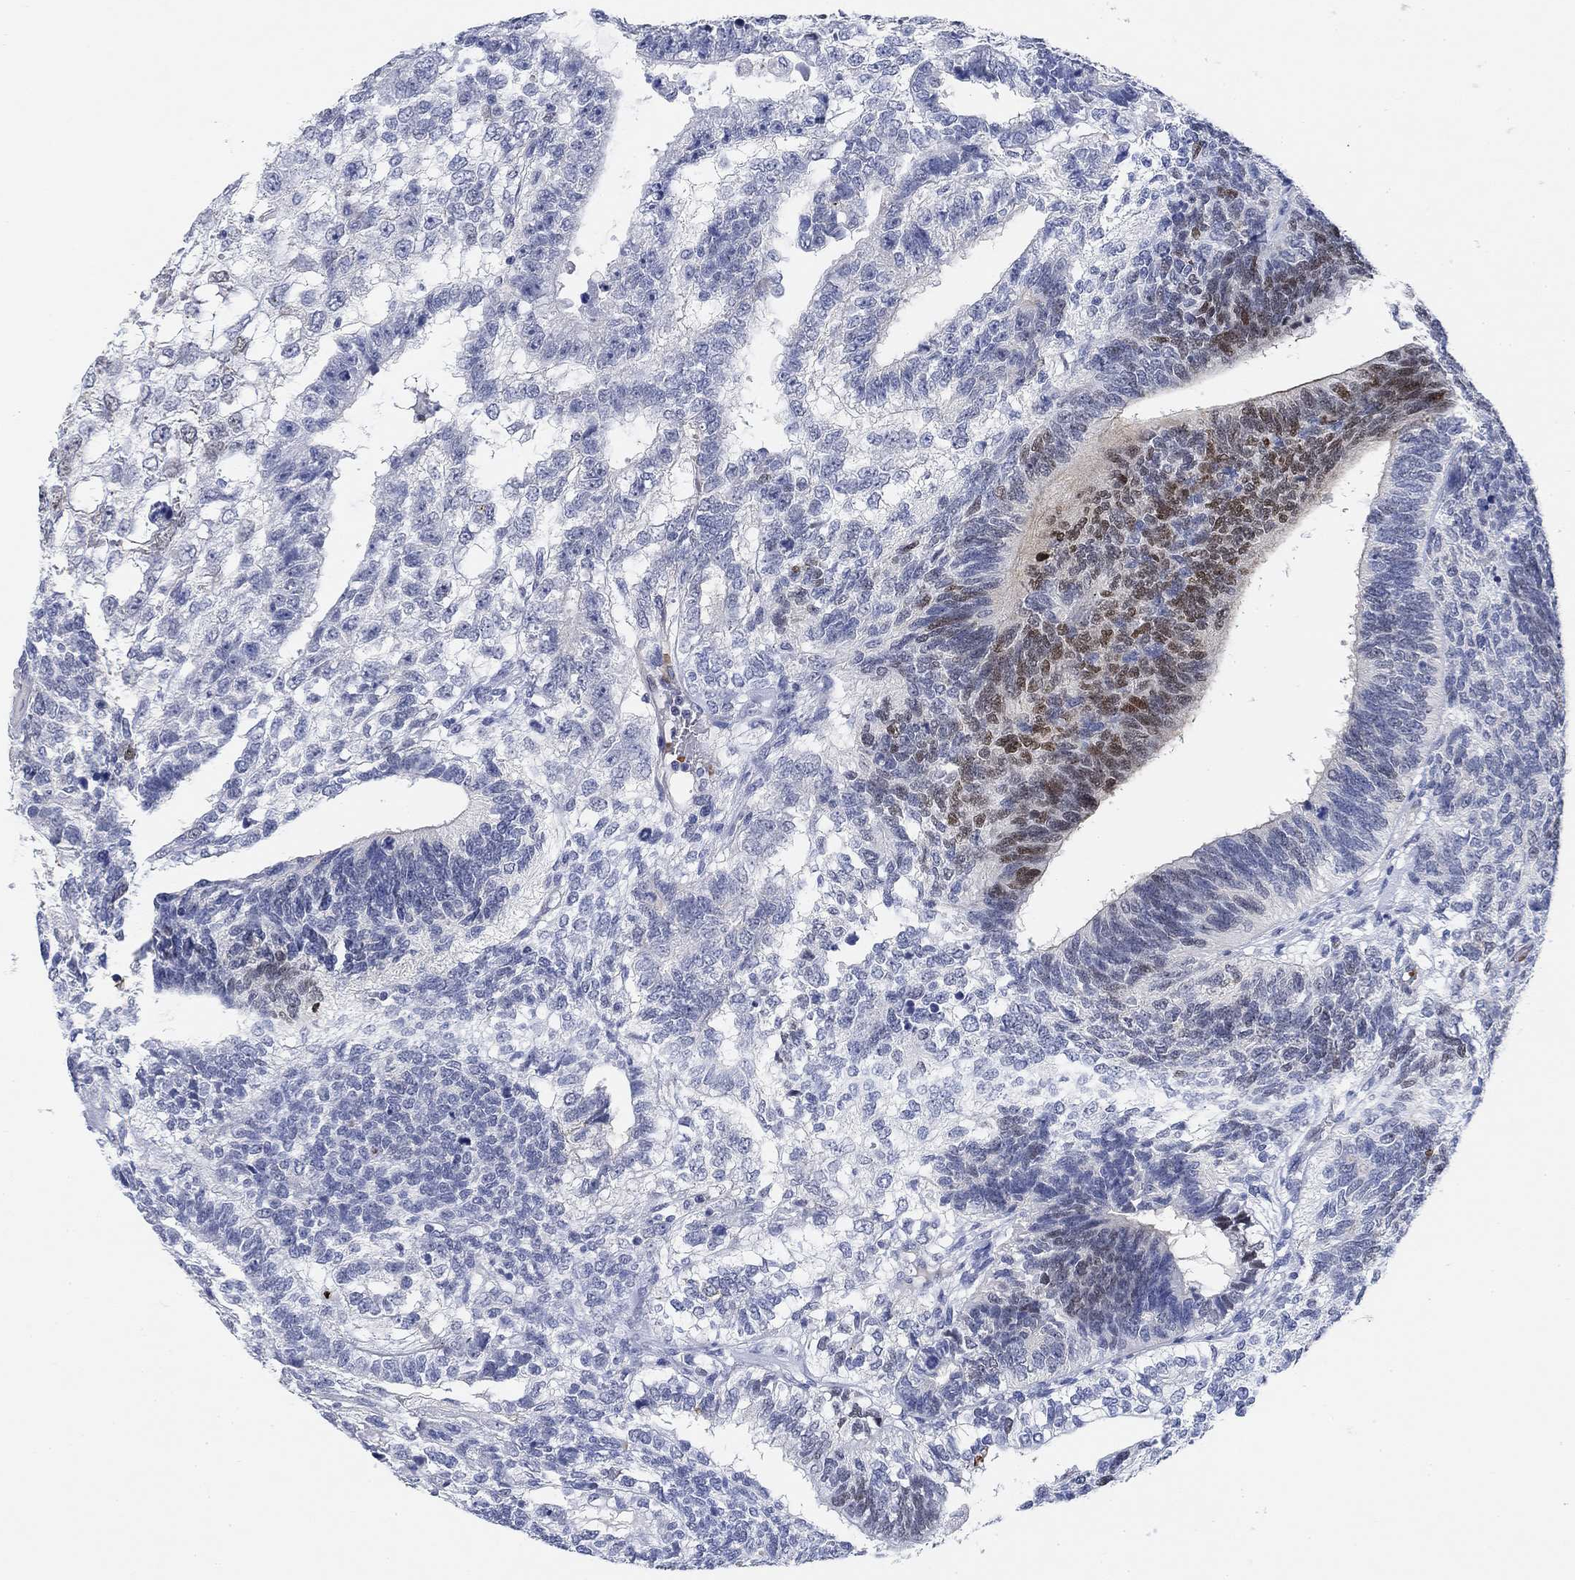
{"staining": {"intensity": "moderate", "quantity": "<25%", "location": "nuclear"}, "tissue": "testis cancer", "cell_type": "Tumor cells", "image_type": "cancer", "snomed": [{"axis": "morphology", "description": "Seminoma, NOS"}, {"axis": "morphology", "description": "Carcinoma, Embryonal, NOS"}, {"axis": "topography", "description": "Testis"}], "caption": "Human testis embryonal carcinoma stained with a protein marker displays moderate staining in tumor cells.", "gene": "PAX6", "patient": {"sex": "male", "age": 41}}